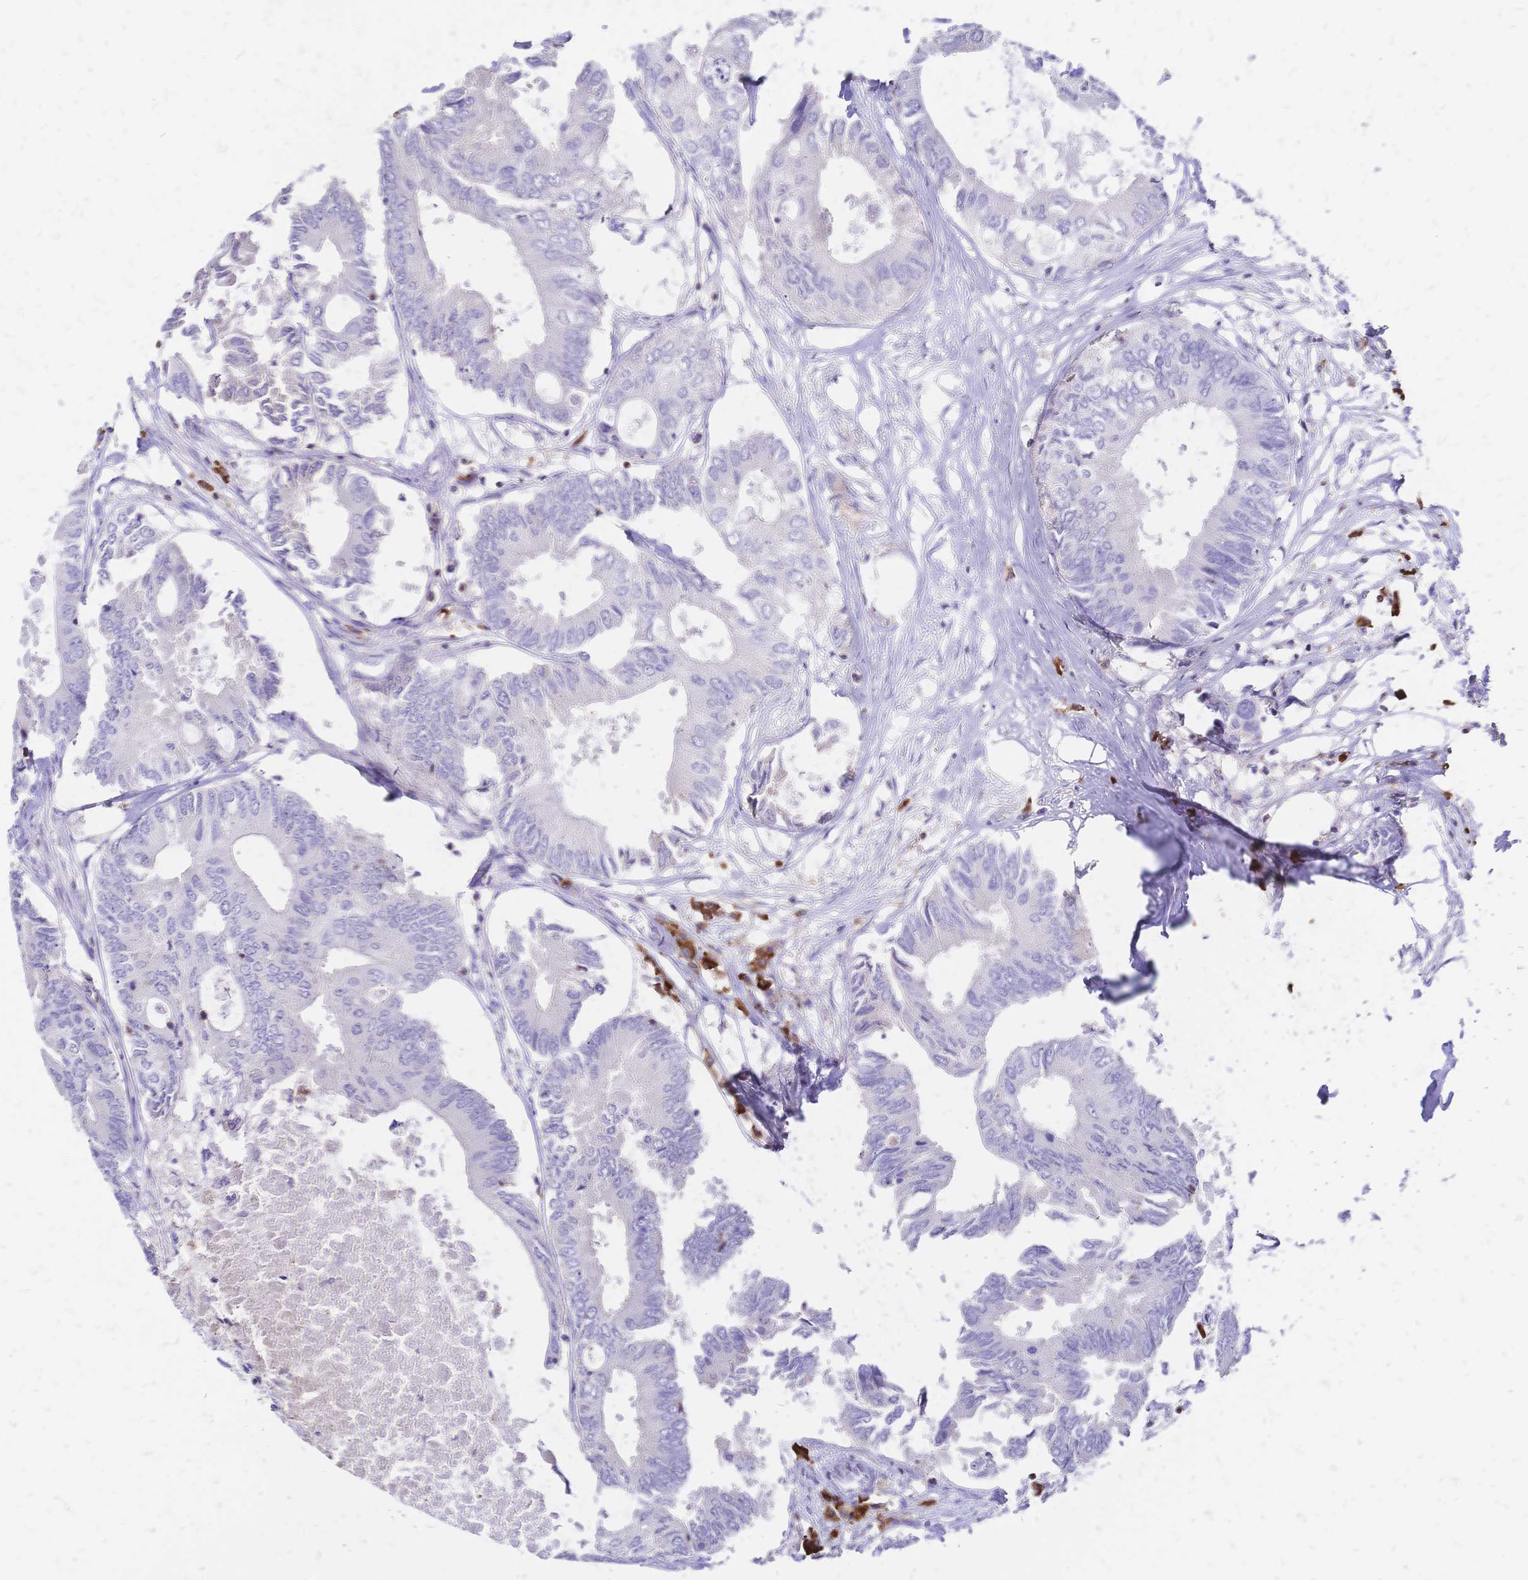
{"staining": {"intensity": "negative", "quantity": "none", "location": "none"}, "tissue": "colorectal cancer", "cell_type": "Tumor cells", "image_type": "cancer", "snomed": [{"axis": "morphology", "description": "Adenocarcinoma, NOS"}, {"axis": "topography", "description": "Colon"}], "caption": "Immunohistochemical staining of human colorectal cancer demonstrates no significant expression in tumor cells.", "gene": "IL2RA", "patient": {"sex": "male", "age": 71}}